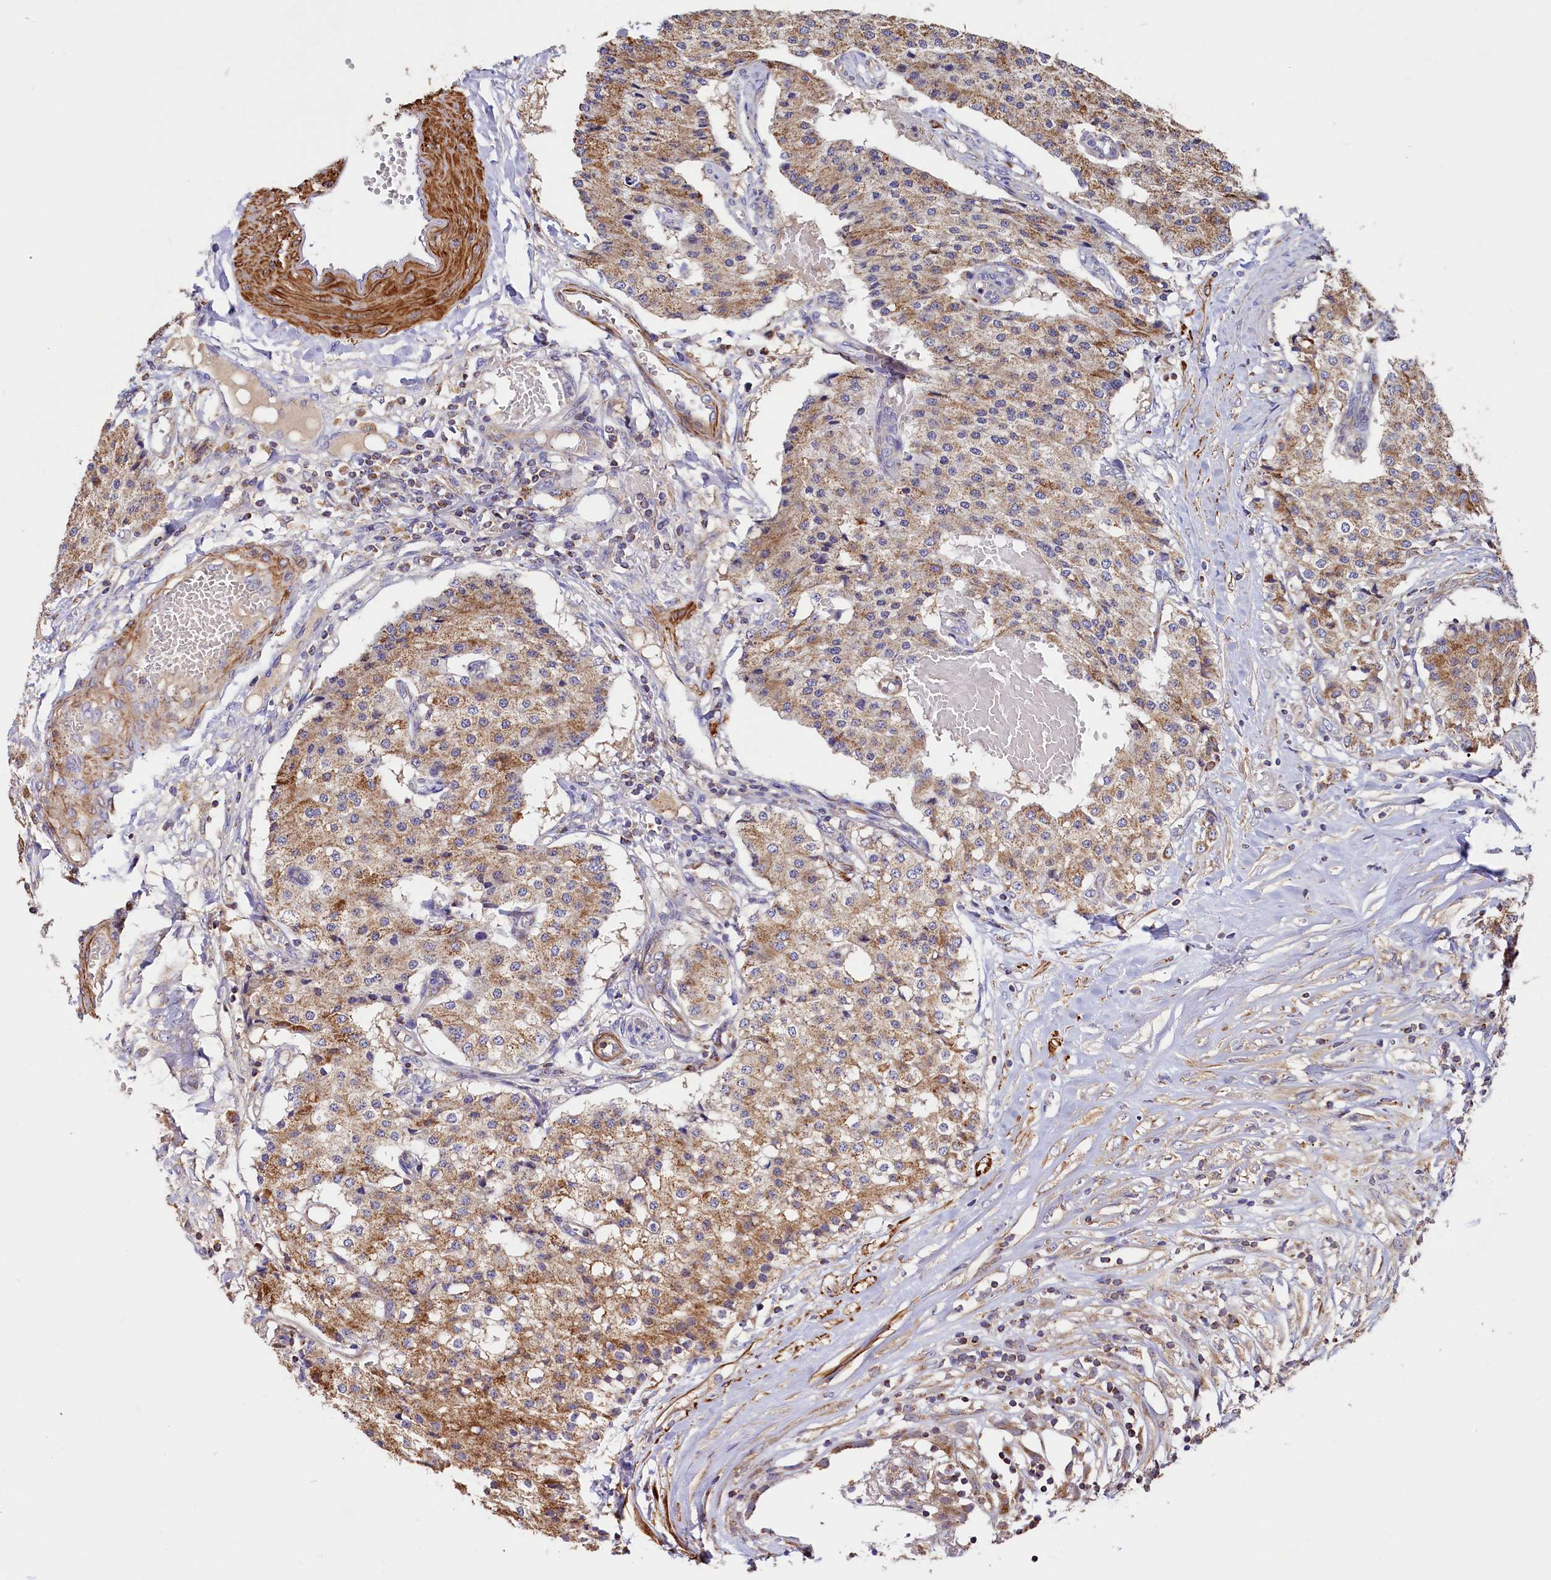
{"staining": {"intensity": "moderate", "quantity": ">75%", "location": "cytoplasmic/membranous"}, "tissue": "carcinoid", "cell_type": "Tumor cells", "image_type": "cancer", "snomed": [{"axis": "morphology", "description": "Carcinoid, malignant, NOS"}, {"axis": "topography", "description": "Colon"}], "caption": "Immunohistochemistry (IHC) micrograph of human carcinoid stained for a protein (brown), which reveals medium levels of moderate cytoplasmic/membranous positivity in approximately >75% of tumor cells.", "gene": "CIAO3", "patient": {"sex": "female", "age": 52}}